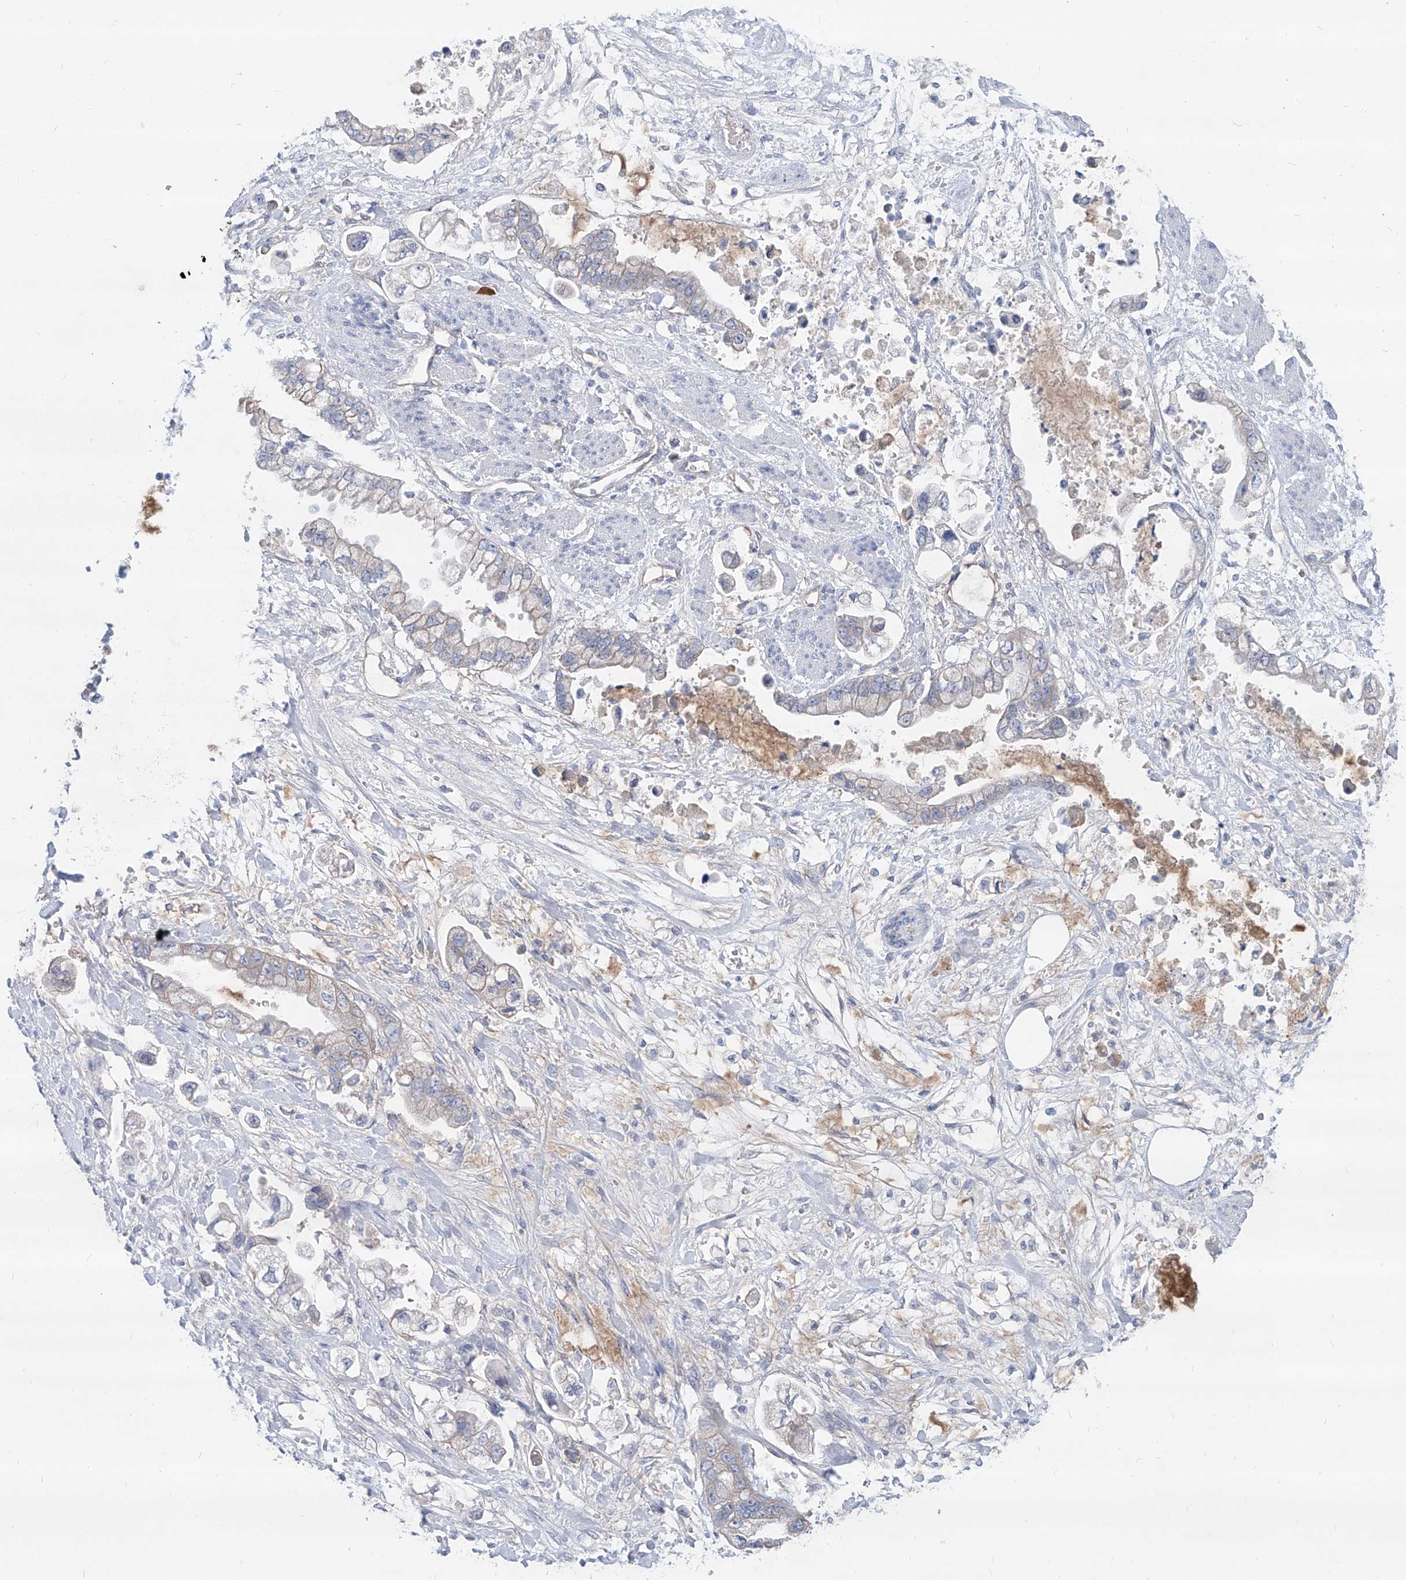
{"staining": {"intensity": "negative", "quantity": "none", "location": "none"}, "tissue": "stomach cancer", "cell_type": "Tumor cells", "image_type": "cancer", "snomed": [{"axis": "morphology", "description": "Adenocarcinoma, NOS"}, {"axis": "topography", "description": "Stomach"}], "caption": "Adenocarcinoma (stomach) was stained to show a protein in brown. There is no significant positivity in tumor cells.", "gene": "AKAP10", "patient": {"sex": "male", "age": 62}}